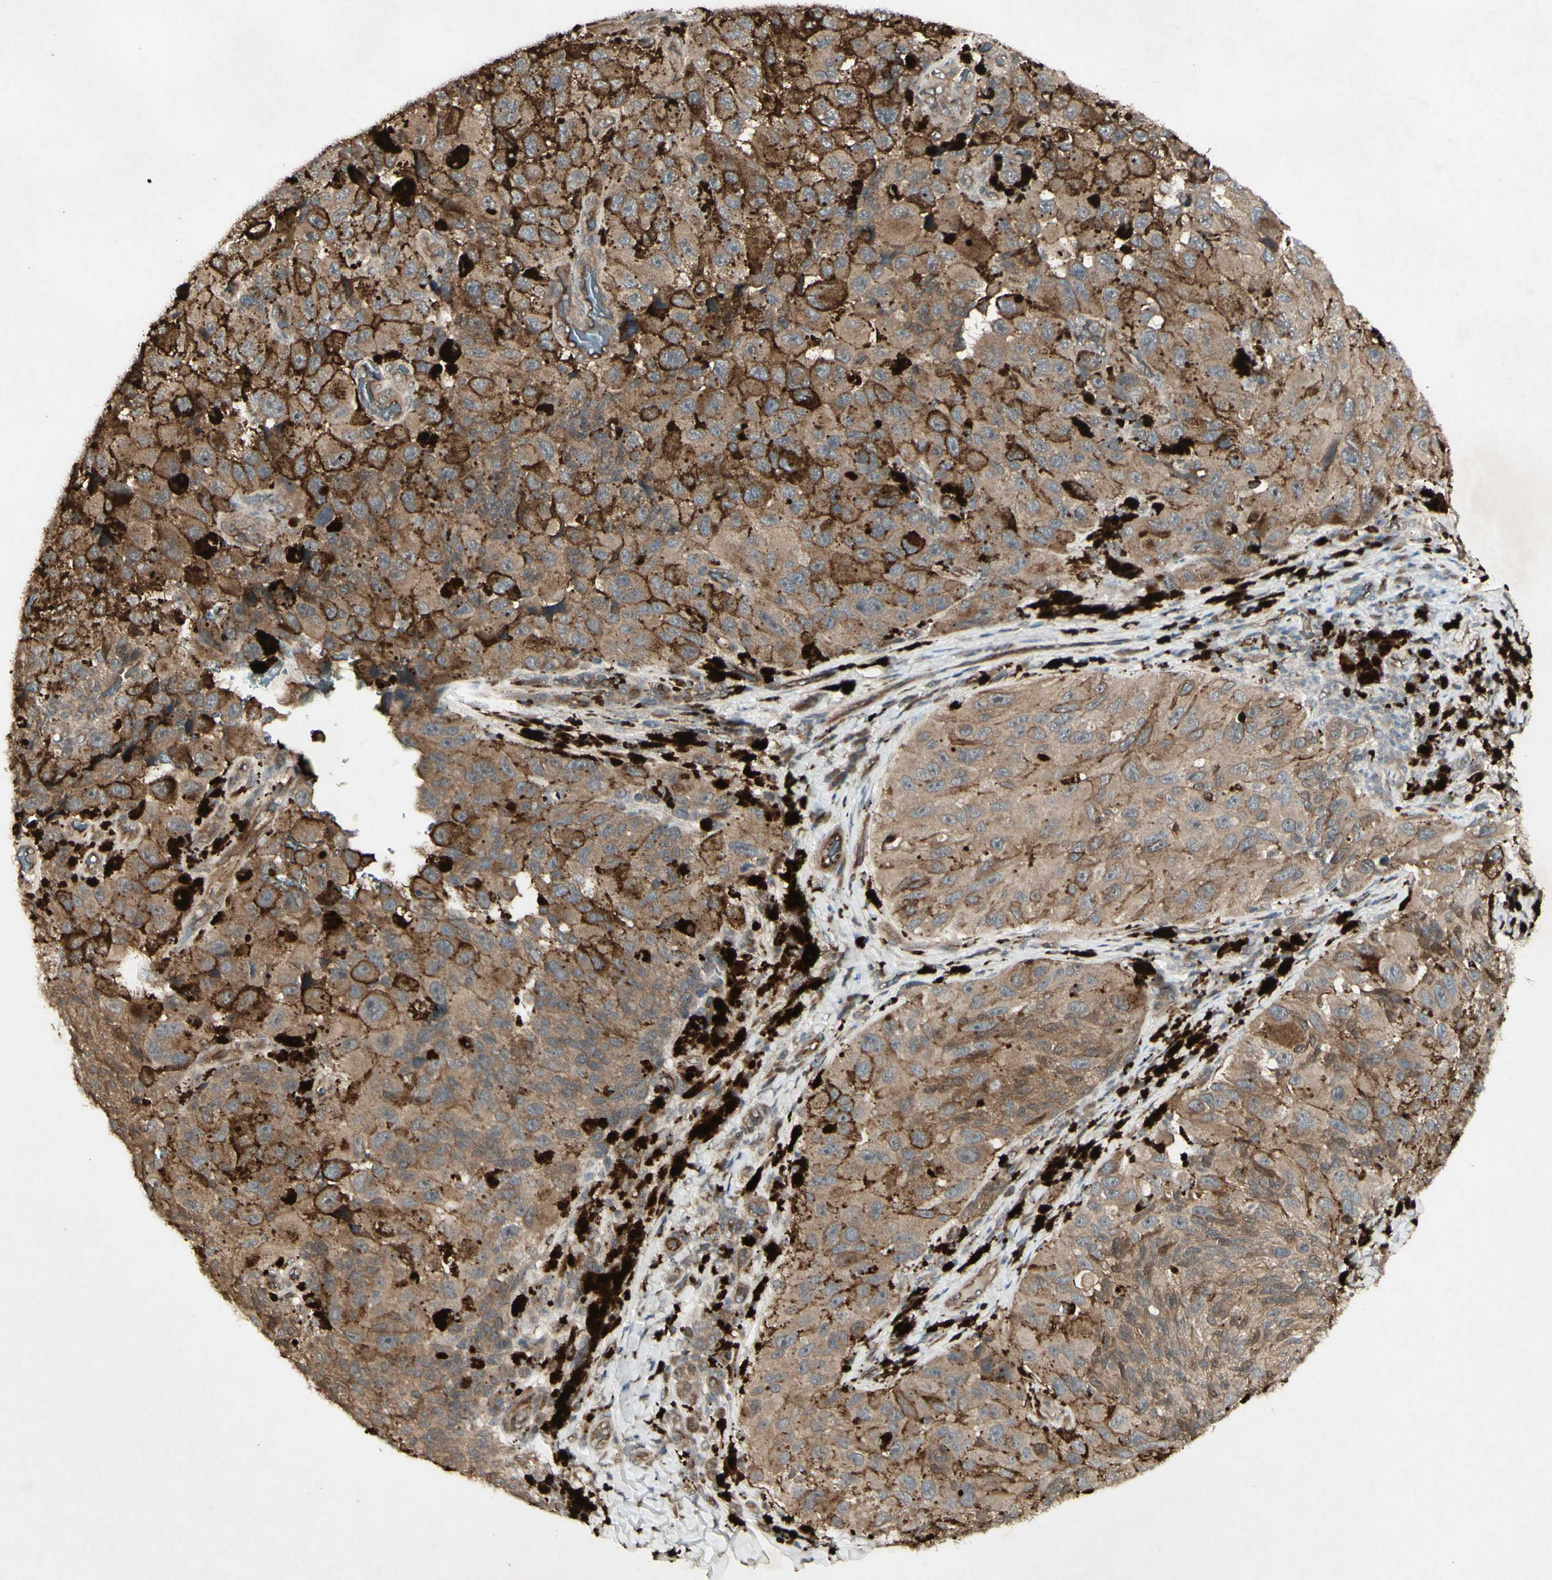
{"staining": {"intensity": "strong", "quantity": "25%-75%", "location": "cytoplasmic/membranous"}, "tissue": "melanoma", "cell_type": "Tumor cells", "image_type": "cancer", "snomed": [{"axis": "morphology", "description": "Malignant melanoma, NOS"}, {"axis": "topography", "description": "Skin"}], "caption": "Immunohistochemical staining of human malignant melanoma demonstrates high levels of strong cytoplasmic/membranous protein expression in approximately 25%-75% of tumor cells.", "gene": "JAG1", "patient": {"sex": "female", "age": 73}}